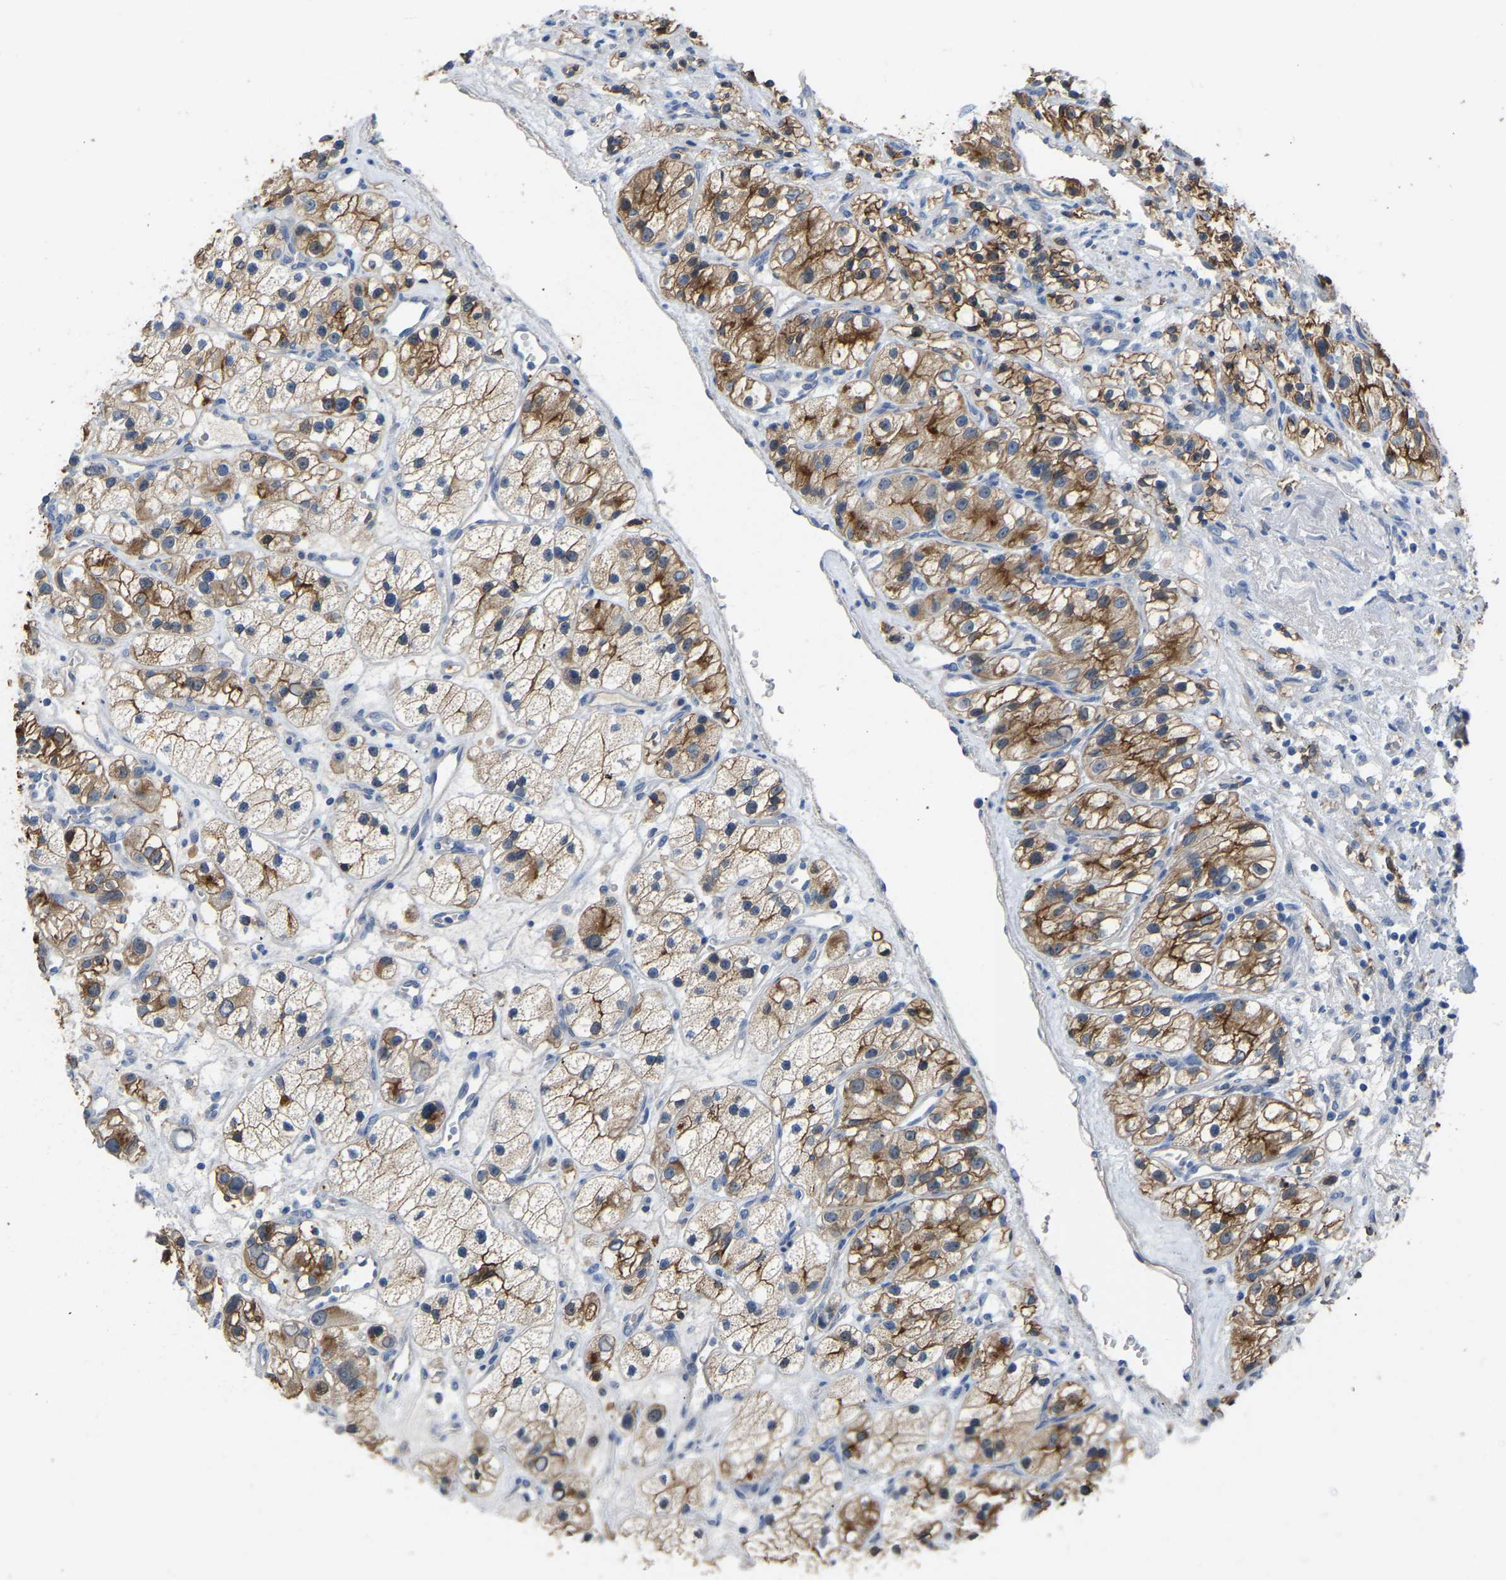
{"staining": {"intensity": "moderate", "quantity": ">75%", "location": "cytoplasmic/membranous"}, "tissue": "renal cancer", "cell_type": "Tumor cells", "image_type": "cancer", "snomed": [{"axis": "morphology", "description": "Adenocarcinoma, NOS"}, {"axis": "topography", "description": "Kidney"}], "caption": "Immunohistochemical staining of human adenocarcinoma (renal) exhibits medium levels of moderate cytoplasmic/membranous protein expression in approximately >75% of tumor cells.", "gene": "ZNF449", "patient": {"sex": "female", "age": 57}}